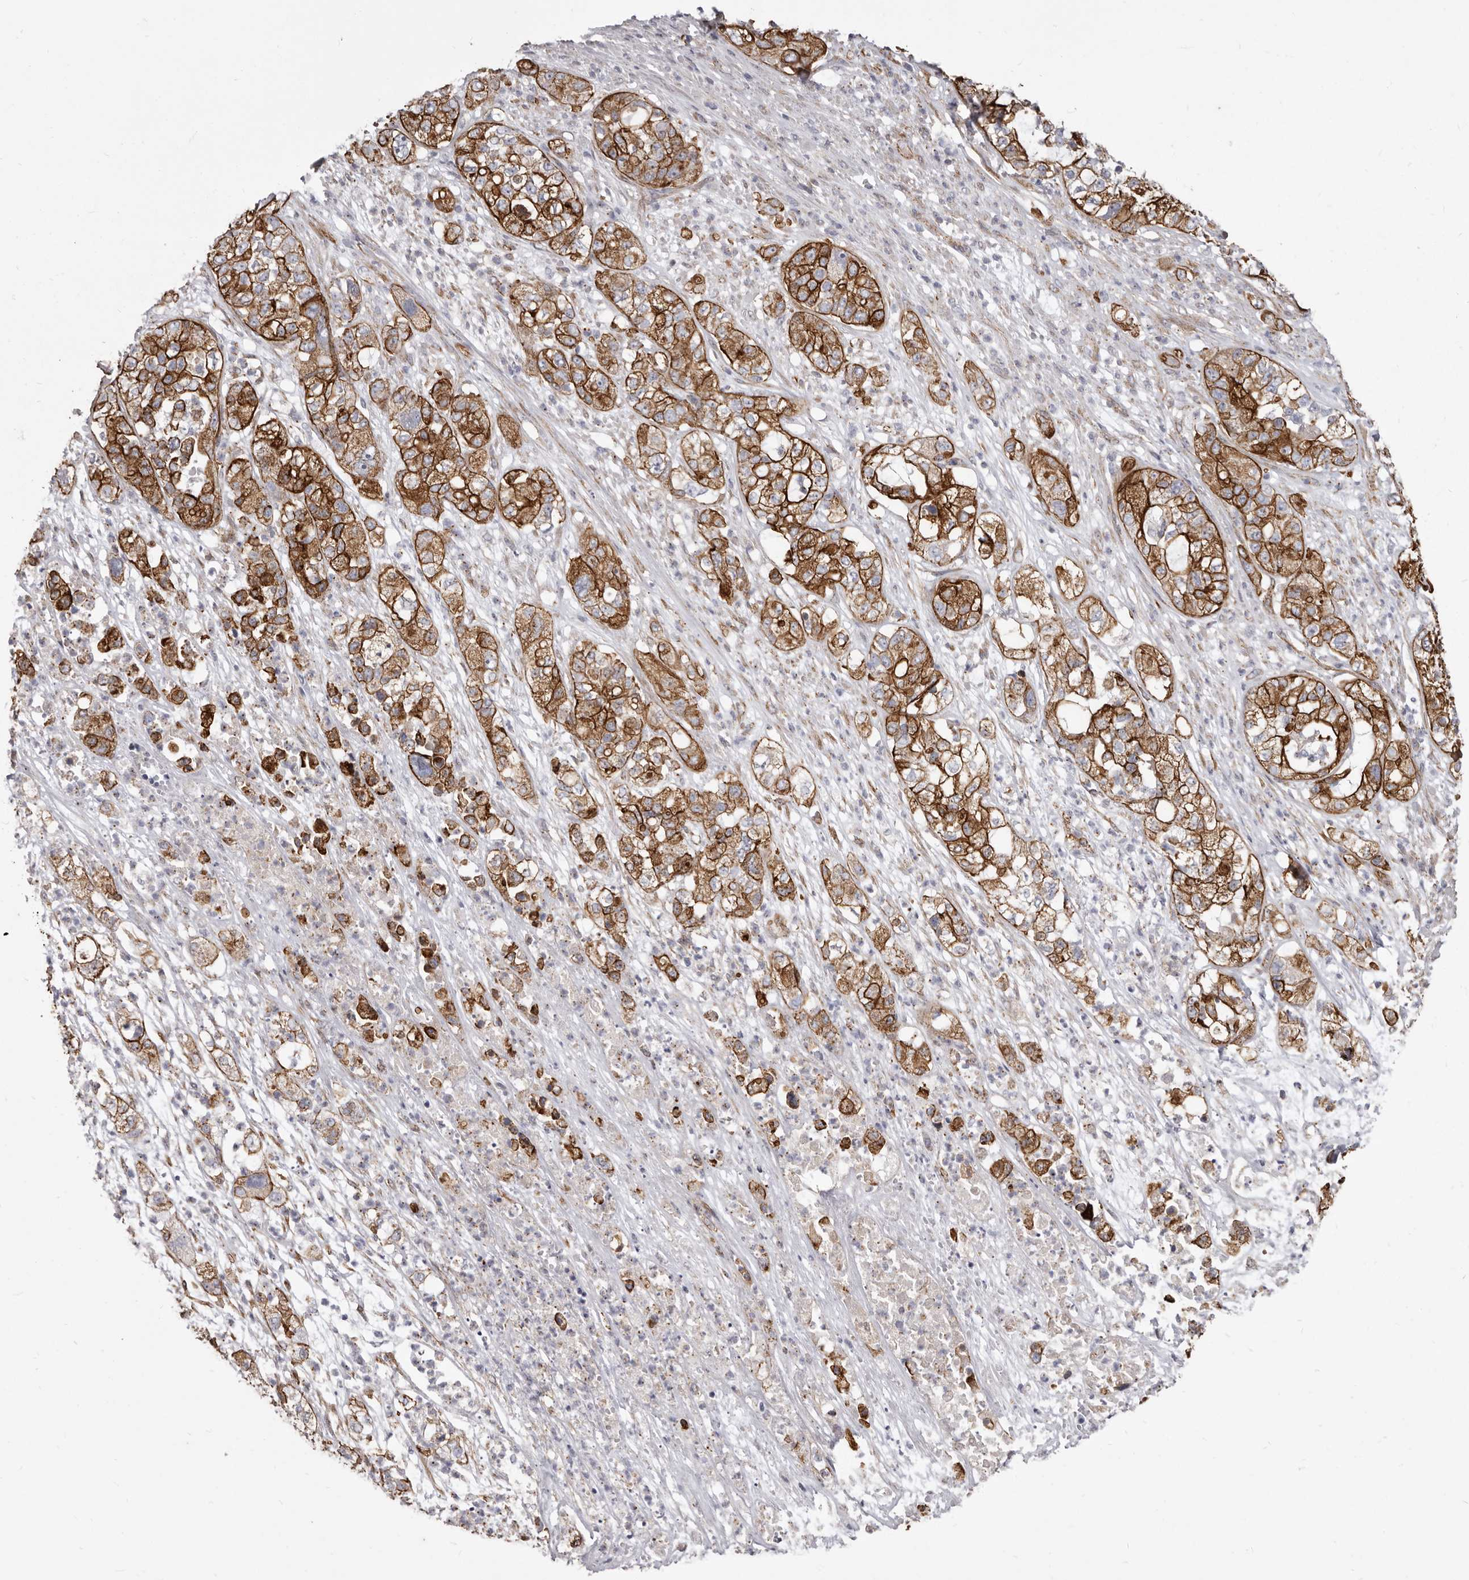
{"staining": {"intensity": "strong", "quantity": "25%-75%", "location": "cytoplasmic/membranous"}, "tissue": "pancreatic cancer", "cell_type": "Tumor cells", "image_type": "cancer", "snomed": [{"axis": "morphology", "description": "Adenocarcinoma, NOS"}, {"axis": "topography", "description": "Pancreas"}], "caption": "A brown stain labels strong cytoplasmic/membranous positivity of a protein in adenocarcinoma (pancreatic) tumor cells.", "gene": "P2RX6", "patient": {"sex": "female", "age": 78}}